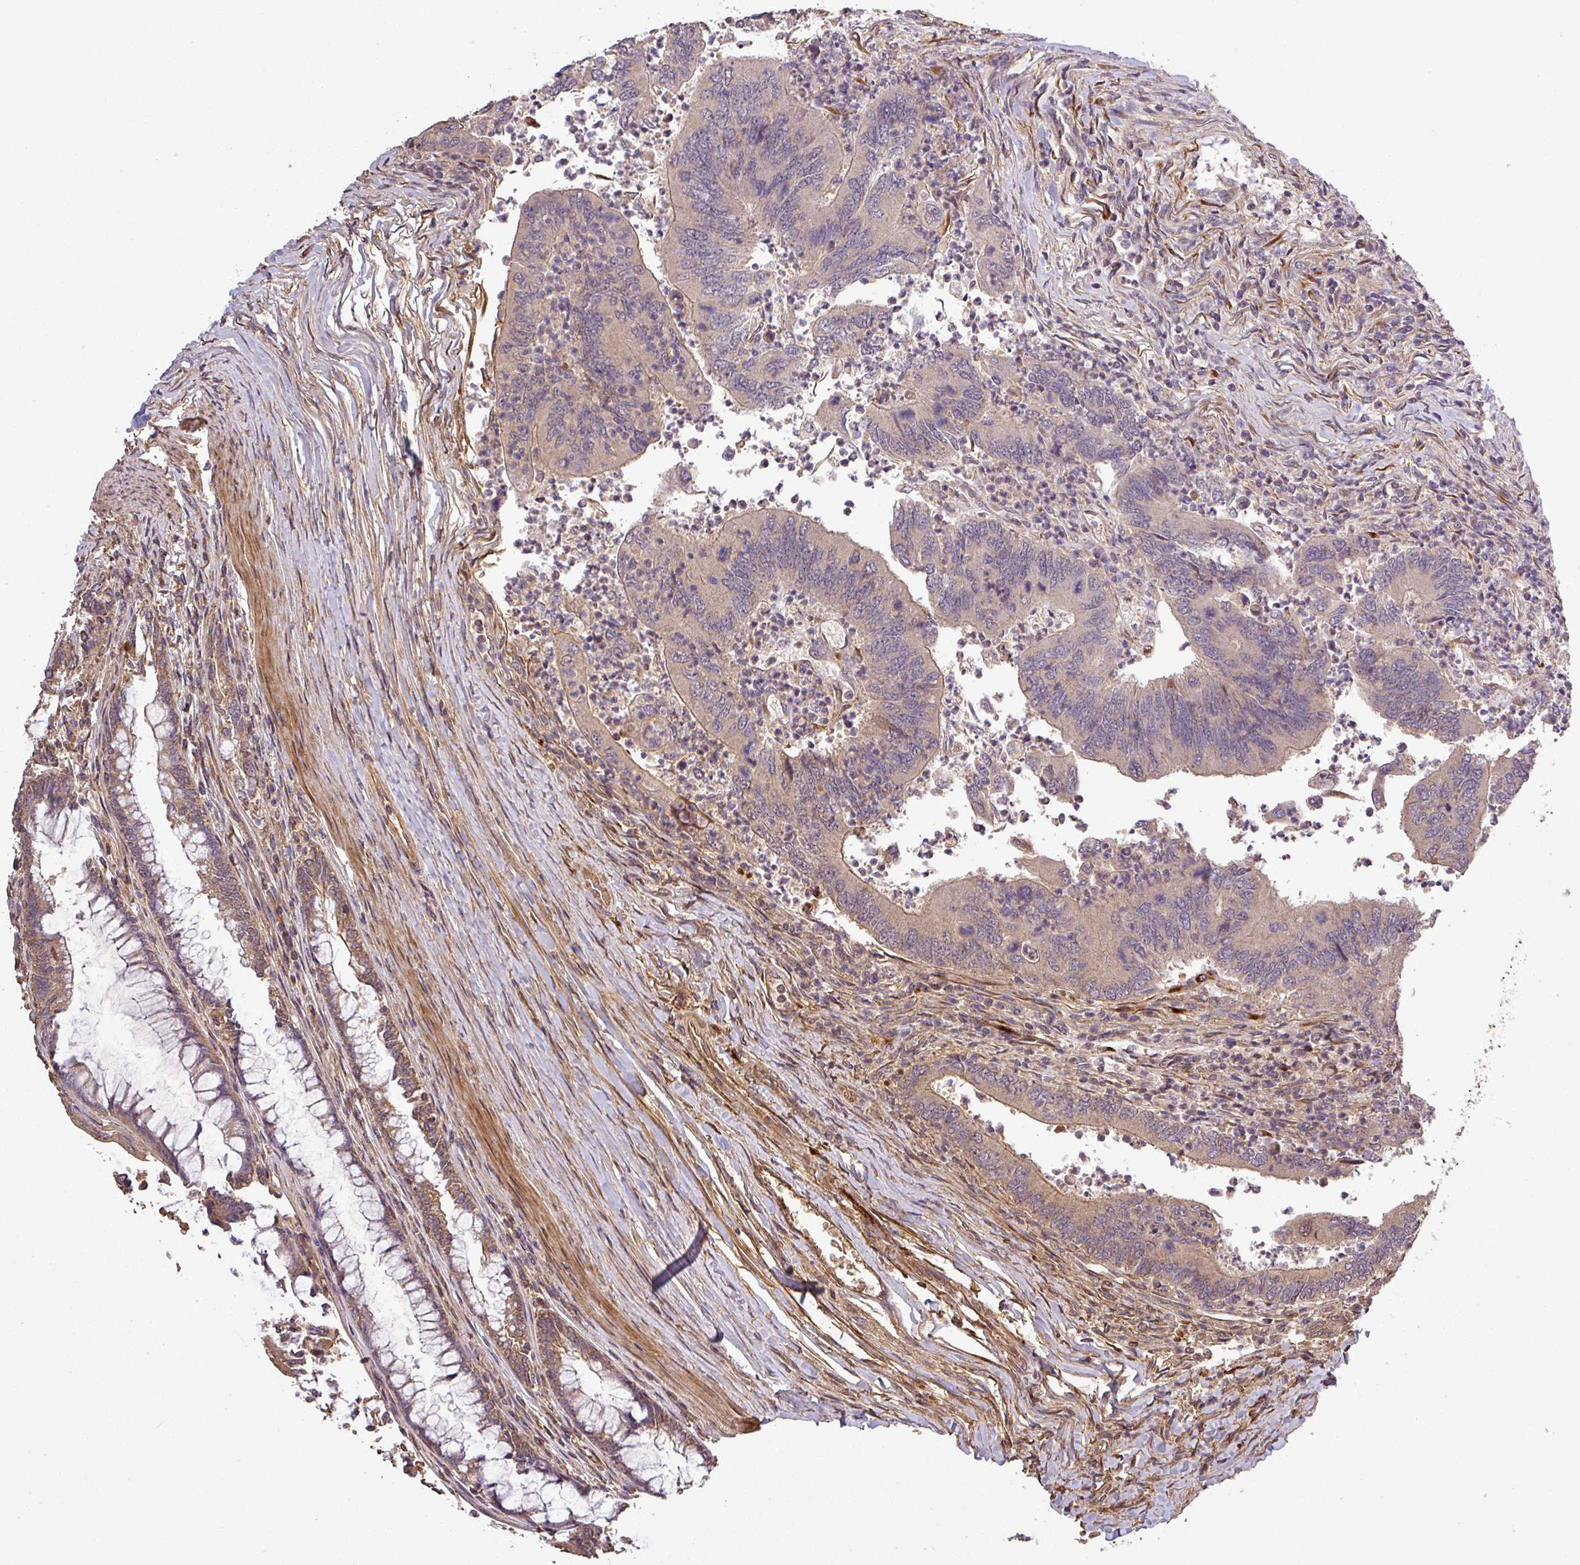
{"staining": {"intensity": "weak", "quantity": "25%-75%", "location": "cytoplasmic/membranous"}, "tissue": "colorectal cancer", "cell_type": "Tumor cells", "image_type": "cancer", "snomed": [{"axis": "morphology", "description": "Adenocarcinoma, NOS"}, {"axis": "topography", "description": "Colon"}], "caption": "Weak cytoplasmic/membranous positivity for a protein is identified in approximately 25%-75% of tumor cells of colorectal cancer using immunohistochemistry.", "gene": "ISLR", "patient": {"sex": "female", "age": 67}}